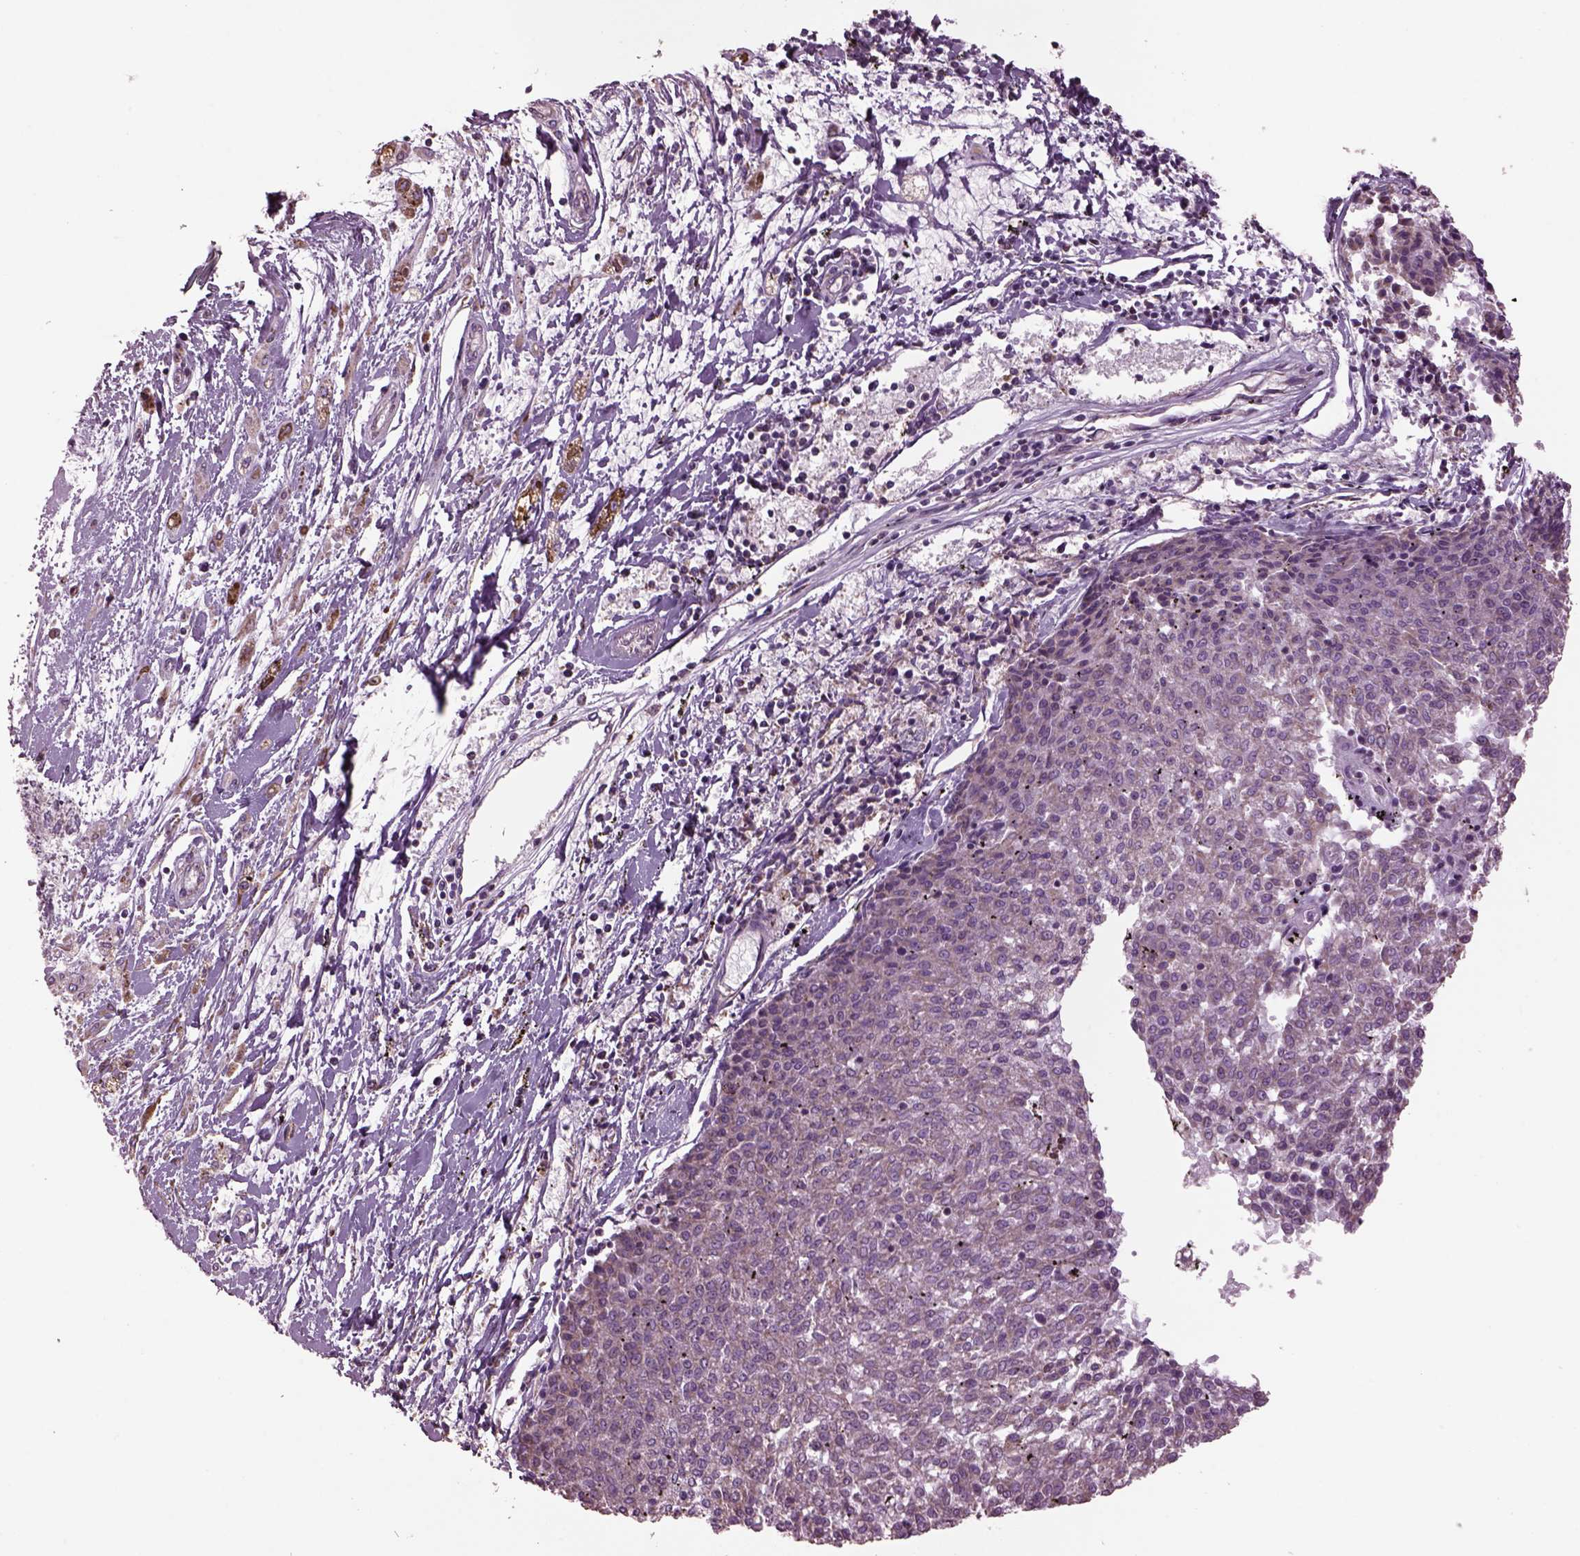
{"staining": {"intensity": "negative", "quantity": "none", "location": "none"}, "tissue": "melanoma", "cell_type": "Tumor cells", "image_type": "cancer", "snomed": [{"axis": "morphology", "description": "Malignant melanoma, NOS"}, {"axis": "topography", "description": "Skin"}], "caption": "Immunohistochemical staining of melanoma shows no significant positivity in tumor cells.", "gene": "SPATA7", "patient": {"sex": "female", "age": 72}}